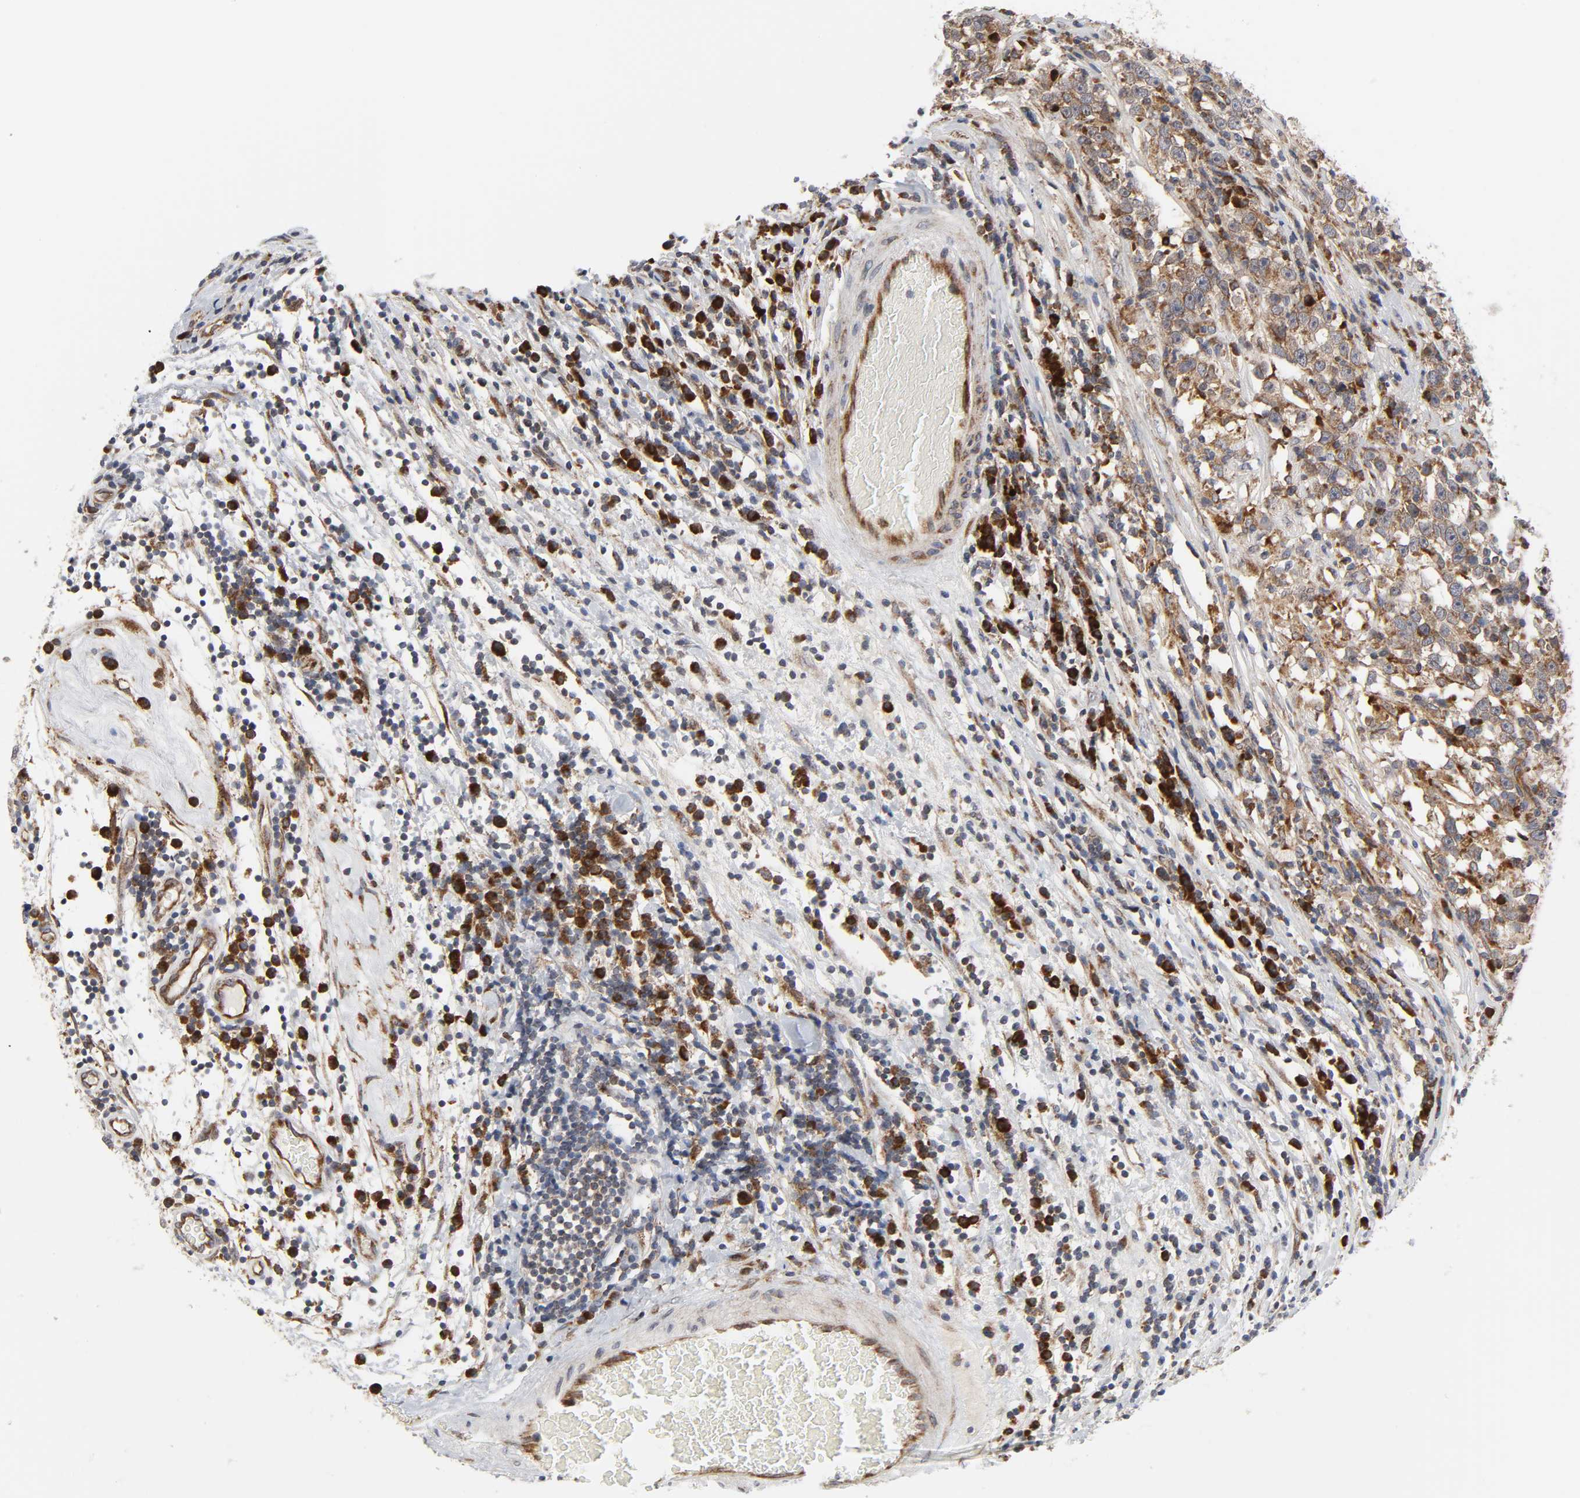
{"staining": {"intensity": "moderate", "quantity": ">75%", "location": "cytoplasmic/membranous"}, "tissue": "testis cancer", "cell_type": "Tumor cells", "image_type": "cancer", "snomed": [{"axis": "morphology", "description": "Seminoma, NOS"}, {"axis": "topography", "description": "Testis"}], "caption": "Testis cancer (seminoma) was stained to show a protein in brown. There is medium levels of moderate cytoplasmic/membranous expression in about >75% of tumor cells.", "gene": "BAX", "patient": {"sex": "male", "age": 43}}